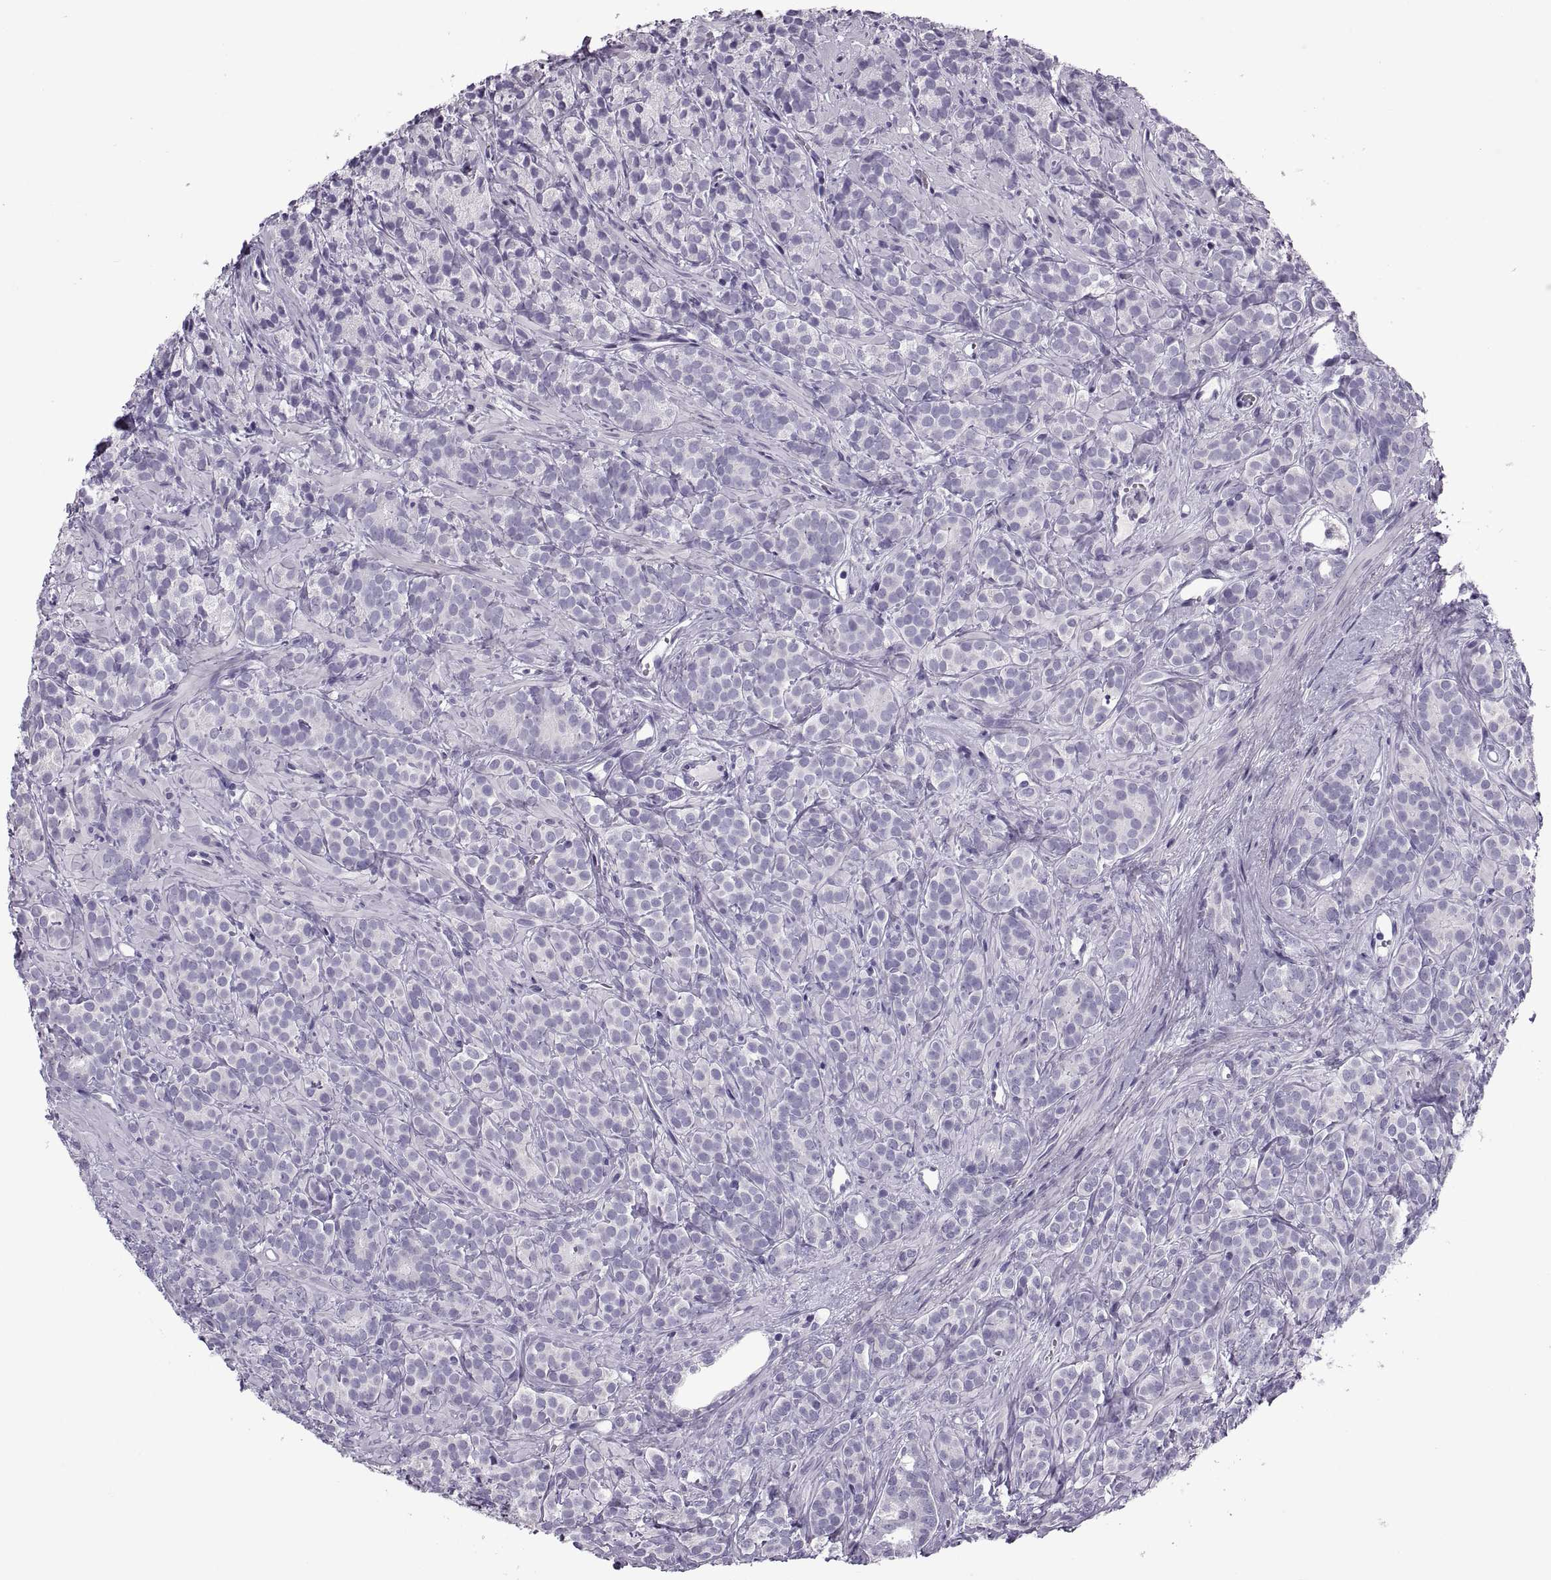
{"staining": {"intensity": "negative", "quantity": "none", "location": "none"}, "tissue": "prostate cancer", "cell_type": "Tumor cells", "image_type": "cancer", "snomed": [{"axis": "morphology", "description": "Adenocarcinoma, High grade"}, {"axis": "topography", "description": "Prostate"}], "caption": "Prostate high-grade adenocarcinoma was stained to show a protein in brown. There is no significant expression in tumor cells.", "gene": "RLBP1", "patient": {"sex": "male", "age": 84}}